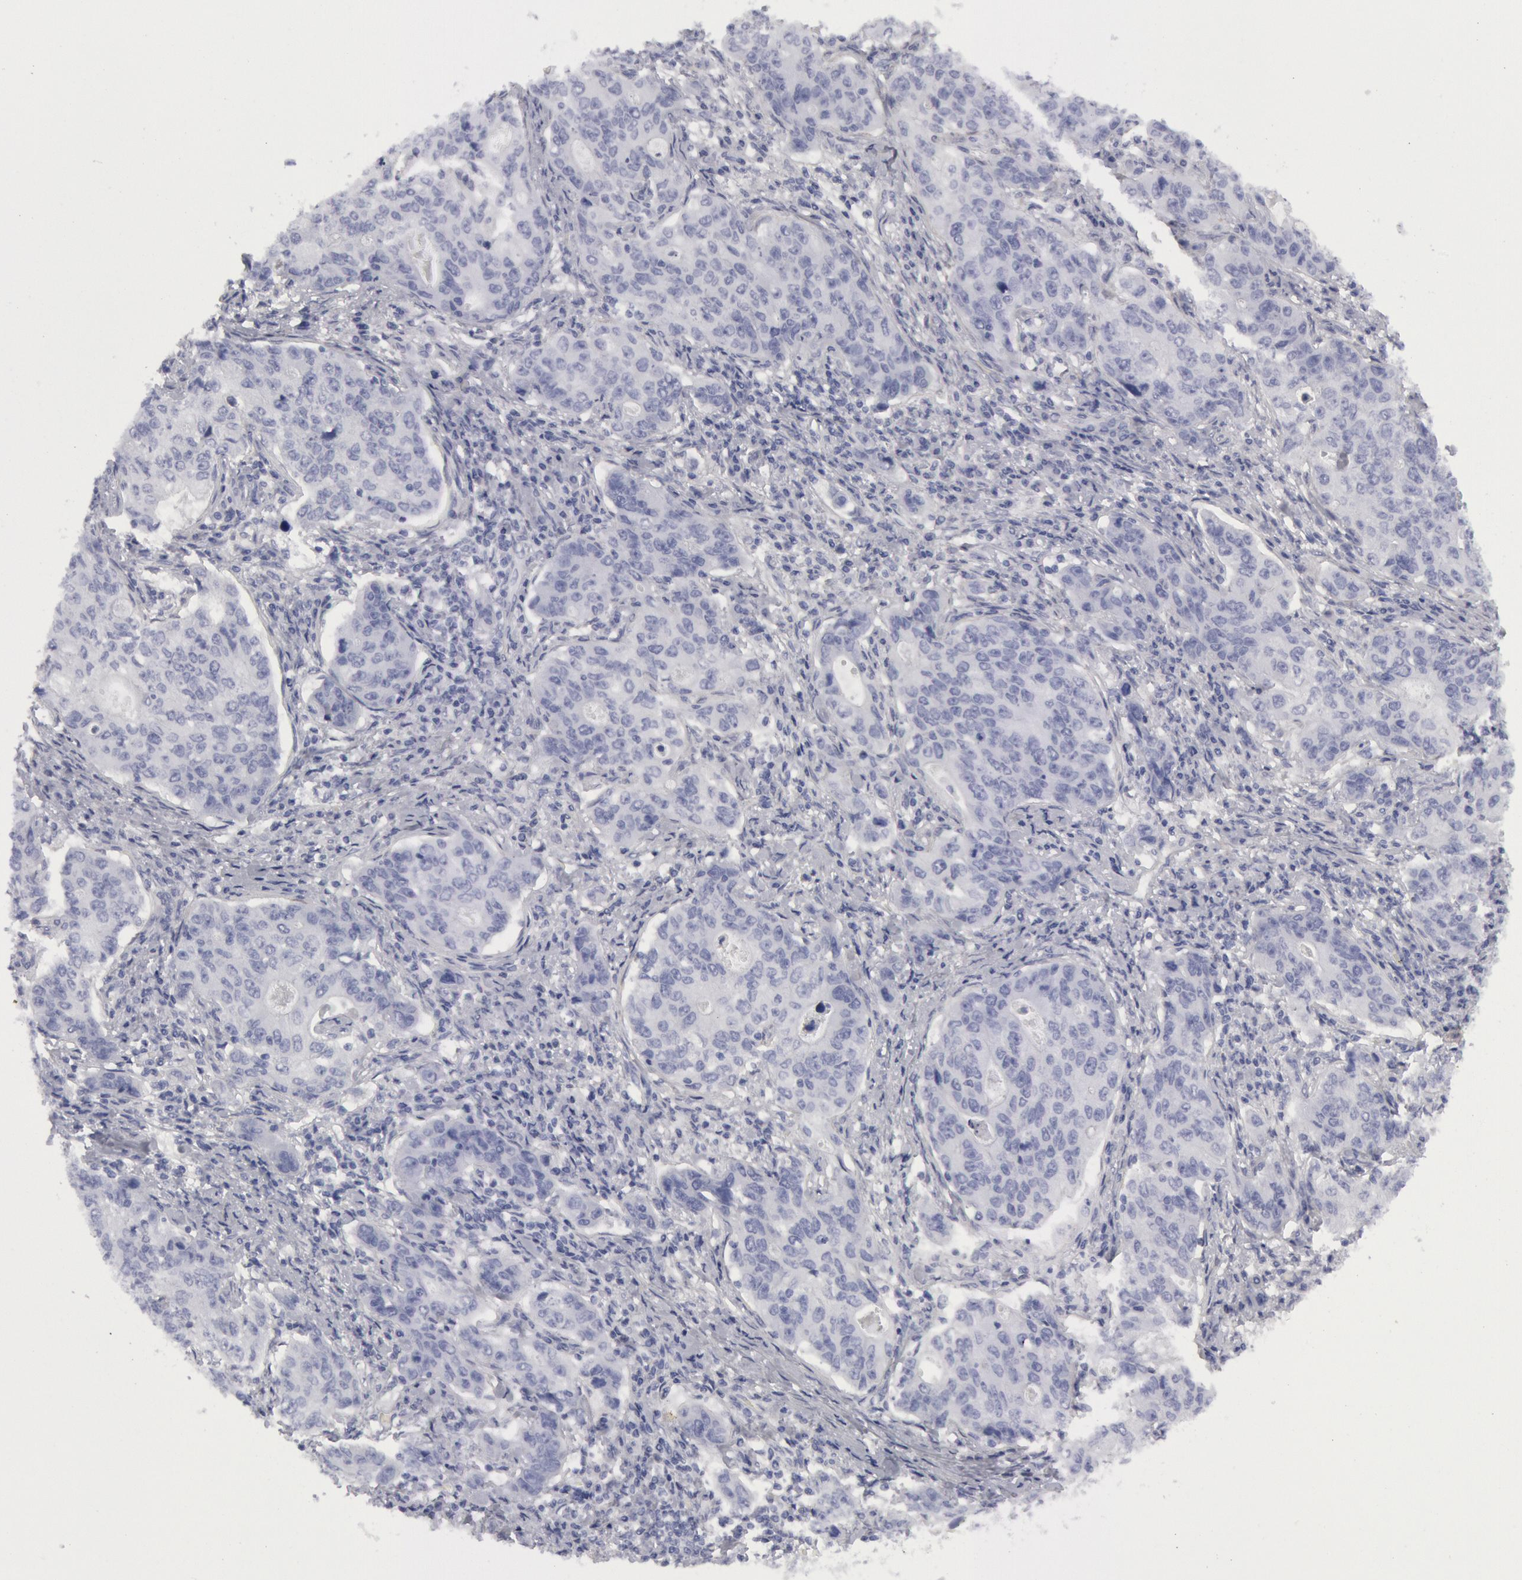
{"staining": {"intensity": "negative", "quantity": "none", "location": "none"}, "tissue": "stomach cancer", "cell_type": "Tumor cells", "image_type": "cancer", "snomed": [{"axis": "morphology", "description": "Adenocarcinoma, NOS"}, {"axis": "topography", "description": "Esophagus"}, {"axis": "topography", "description": "Stomach"}], "caption": "A photomicrograph of stomach cancer stained for a protein displays no brown staining in tumor cells.", "gene": "FHL1", "patient": {"sex": "male", "age": 74}}